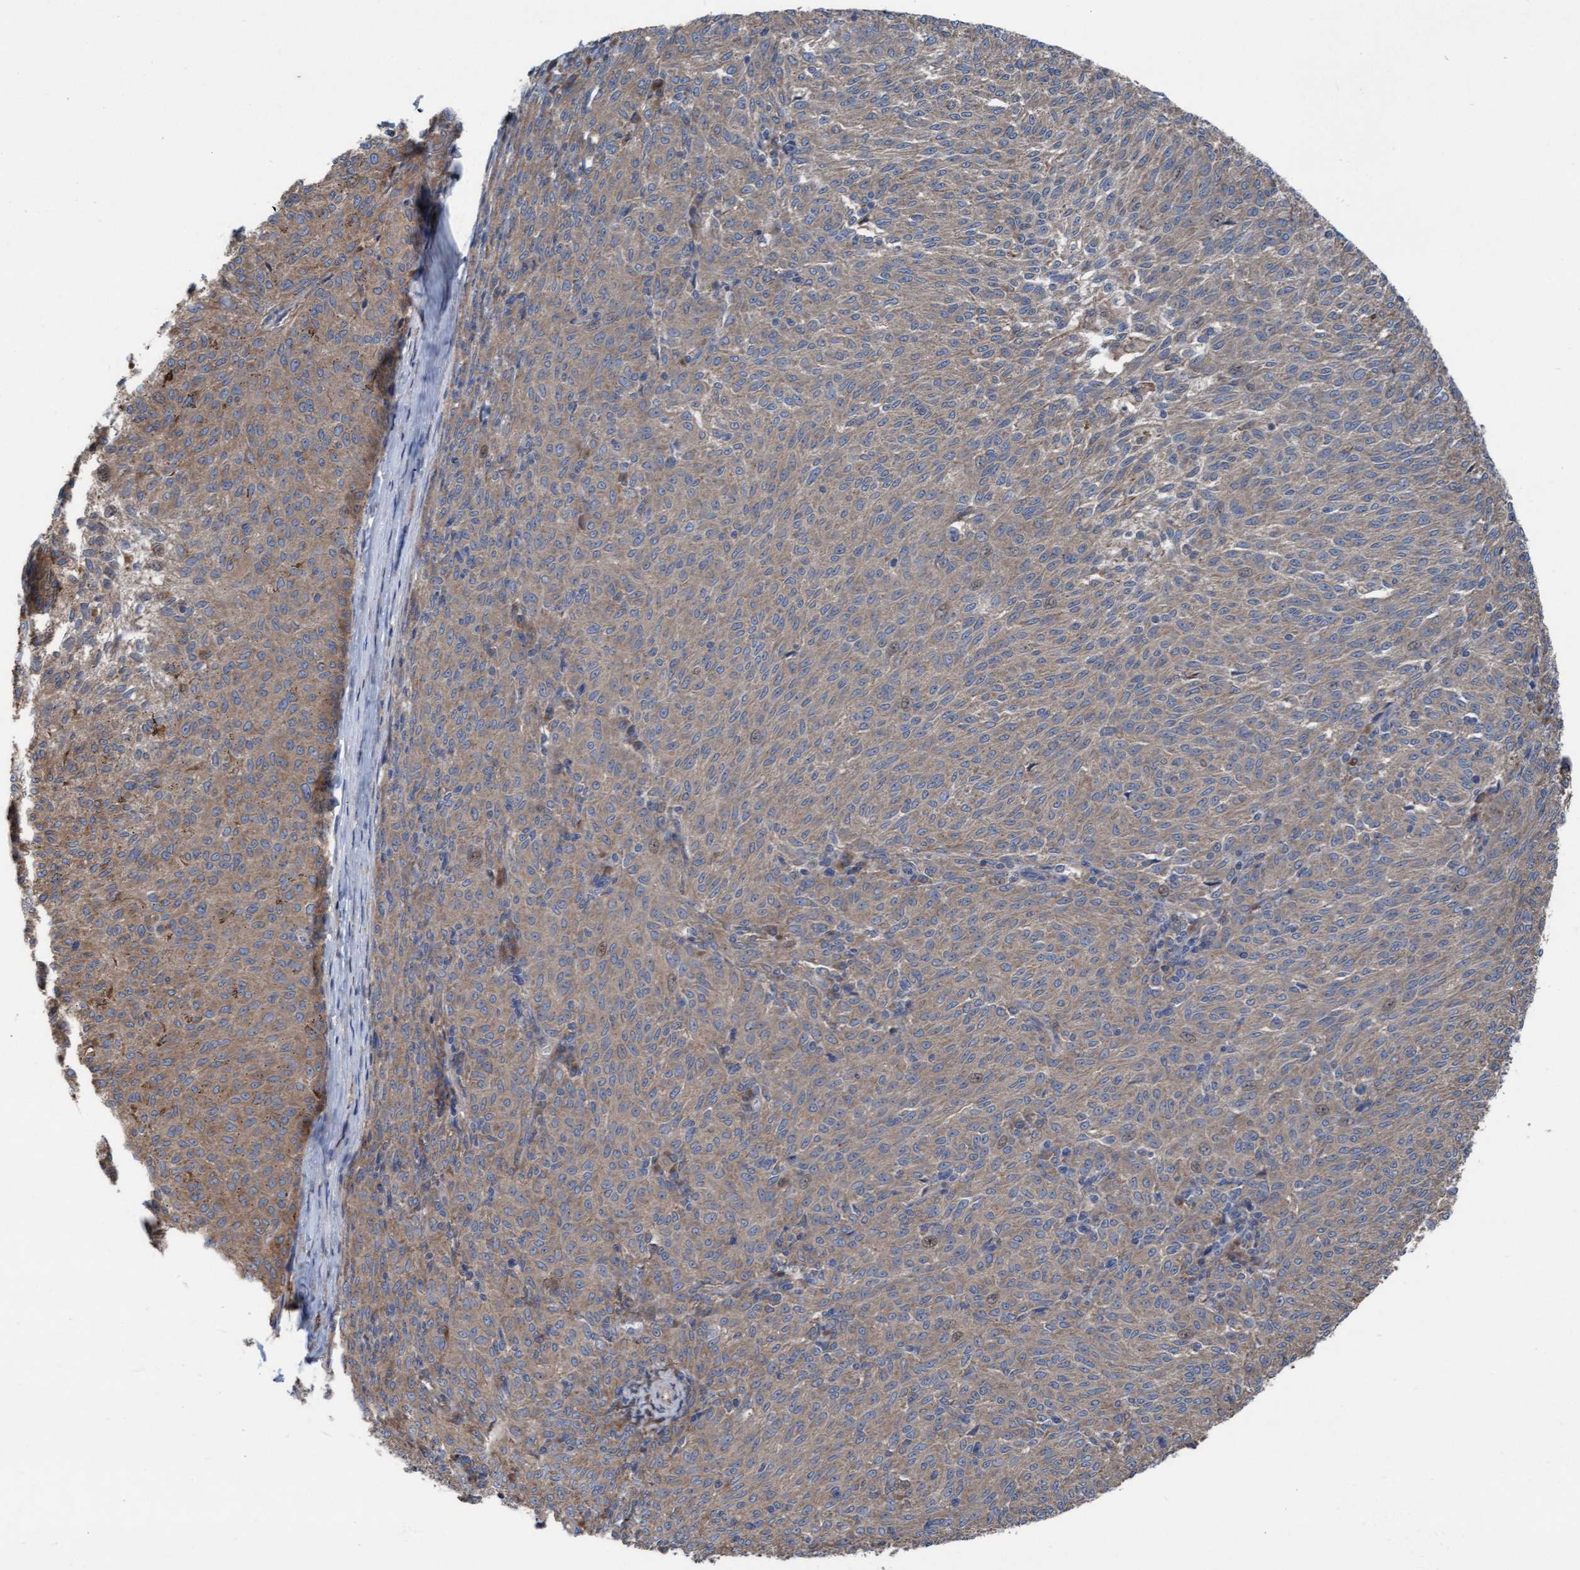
{"staining": {"intensity": "weak", "quantity": ">75%", "location": "cytoplasmic/membranous"}, "tissue": "melanoma", "cell_type": "Tumor cells", "image_type": "cancer", "snomed": [{"axis": "morphology", "description": "Malignant melanoma, NOS"}, {"axis": "topography", "description": "Skin"}], "caption": "The micrograph shows immunohistochemical staining of melanoma. There is weak cytoplasmic/membranous staining is identified in approximately >75% of tumor cells.", "gene": "KLHL26", "patient": {"sex": "female", "age": 72}}